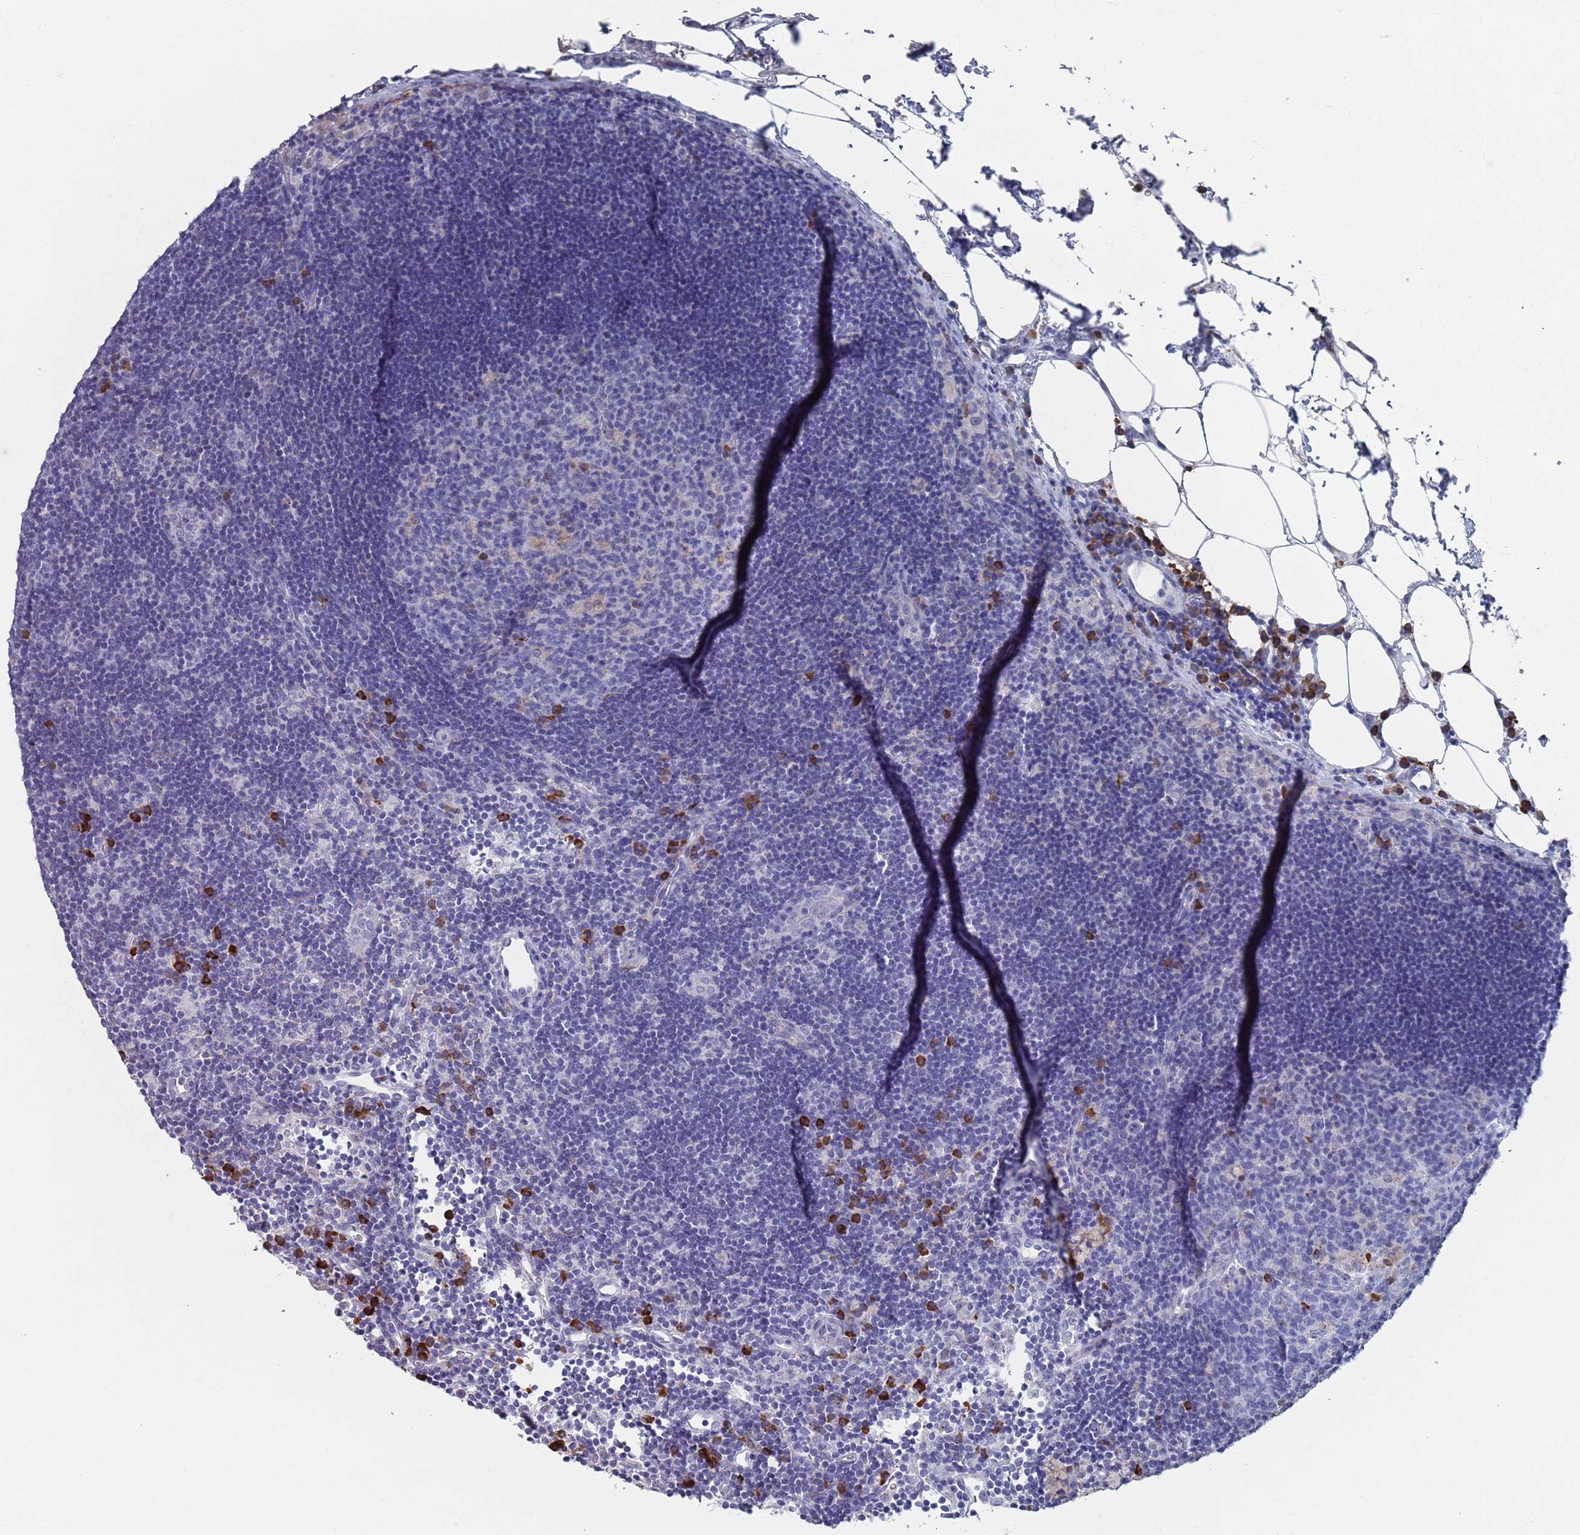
{"staining": {"intensity": "negative", "quantity": "none", "location": "none"}, "tissue": "lymph node", "cell_type": "Germinal center cells", "image_type": "normal", "snomed": [{"axis": "morphology", "description": "Normal tissue, NOS"}, {"axis": "topography", "description": "Lymph node"}], "caption": "This is a photomicrograph of immunohistochemistry staining of unremarkable lymph node, which shows no expression in germinal center cells. (IHC, brightfield microscopy, high magnification).", "gene": "MAT1A", "patient": {"sex": "male", "age": 62}}